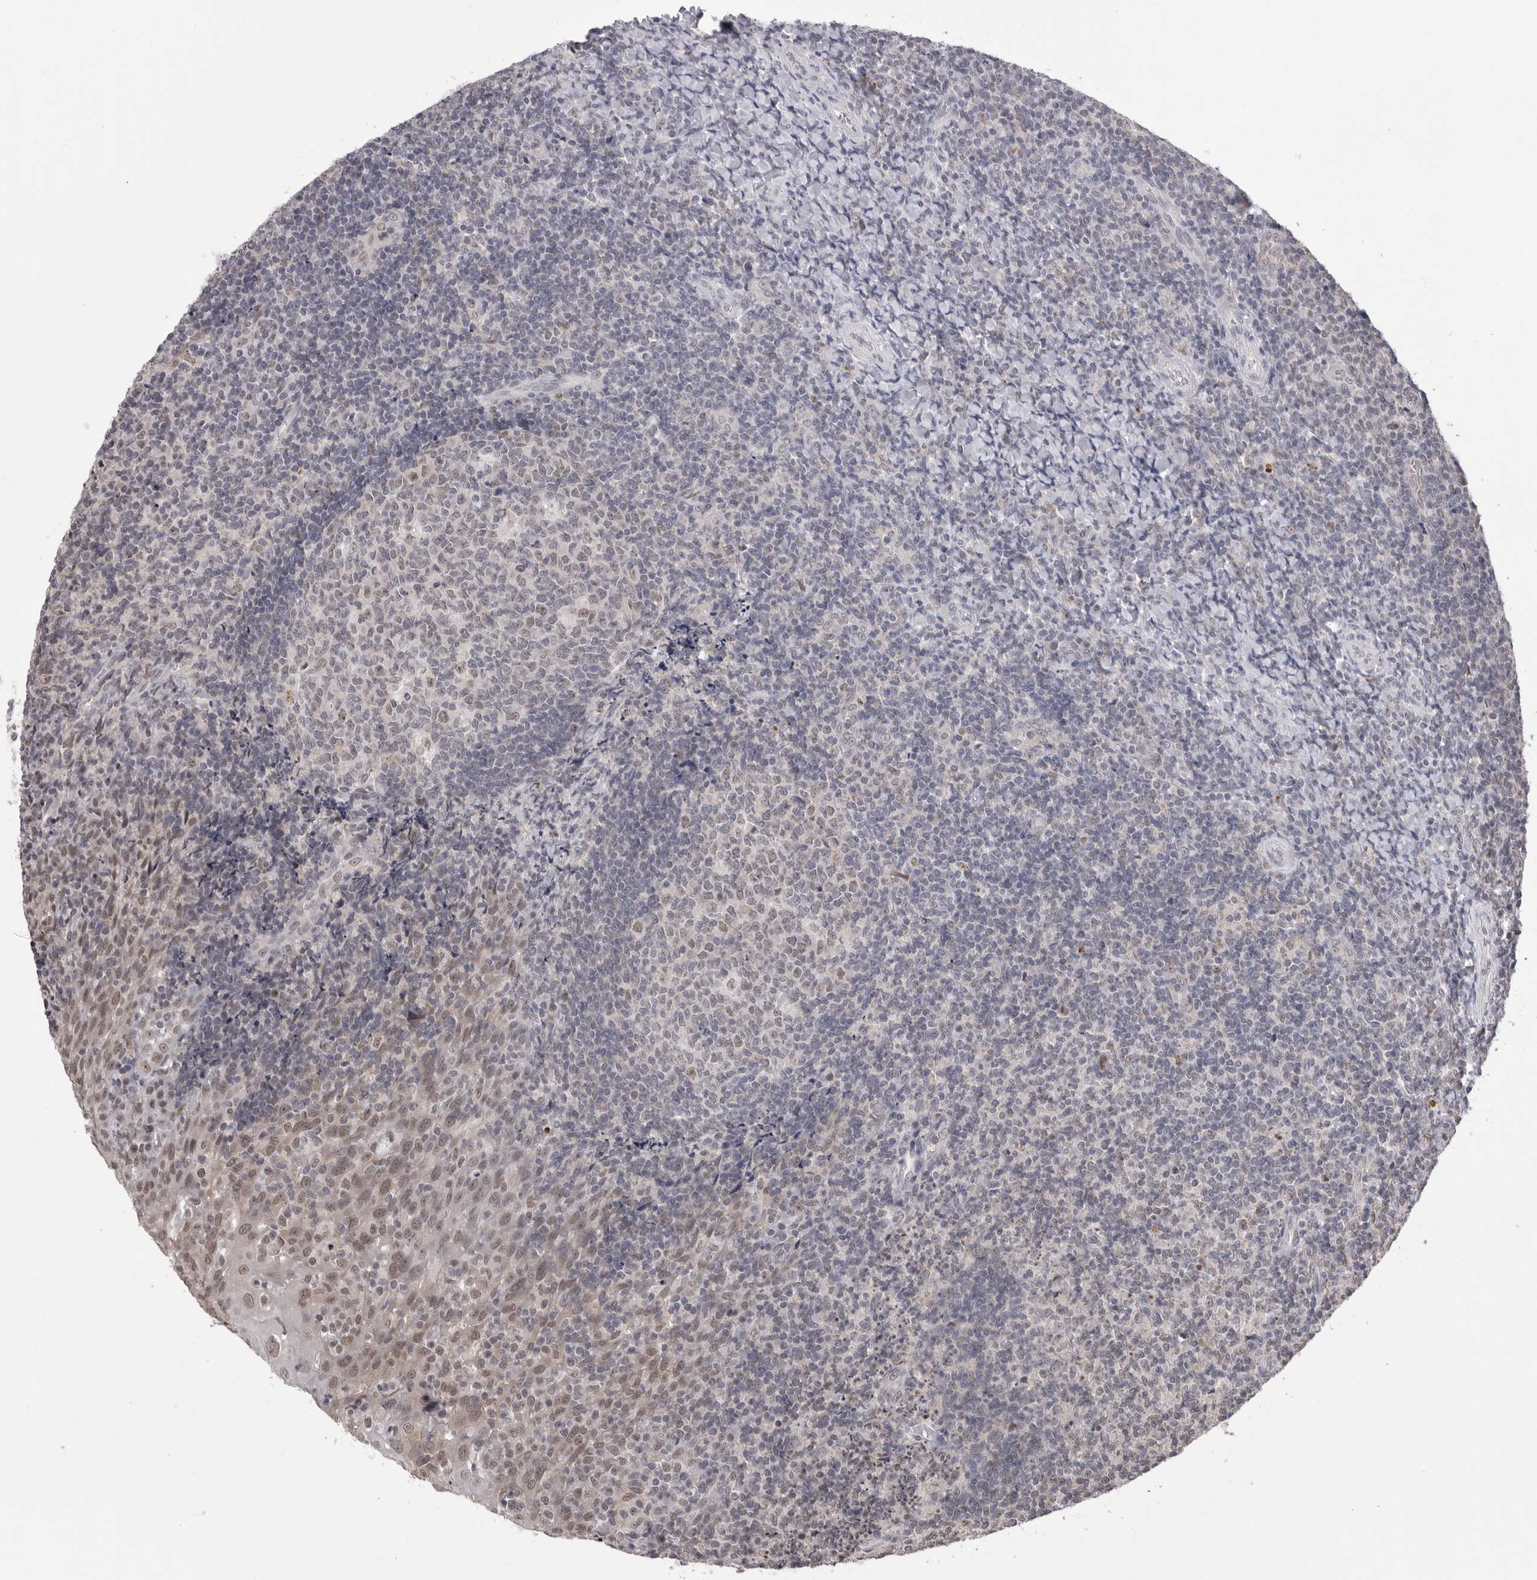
{"staining": {"intensity": "weak", "quantity": "25%-75%", "location": "nuclear"}, "tissue": "tonsil", "cell_type": "Germinal center cells", "image_type": "normal", "snomed": [{"axis": "morphology", "description": "Normal tissue, NOS"}, {"axis": "topography", "description": "Tonsil"}], "caption": "High-power microscopy captured an IHC photomicrograph of normal tonsil, revealing weak nuclear expression in about 25%-75% of germinal center cells.", "gene": "BCLAF3", "patient": {"sex": "female", "age": 19}}